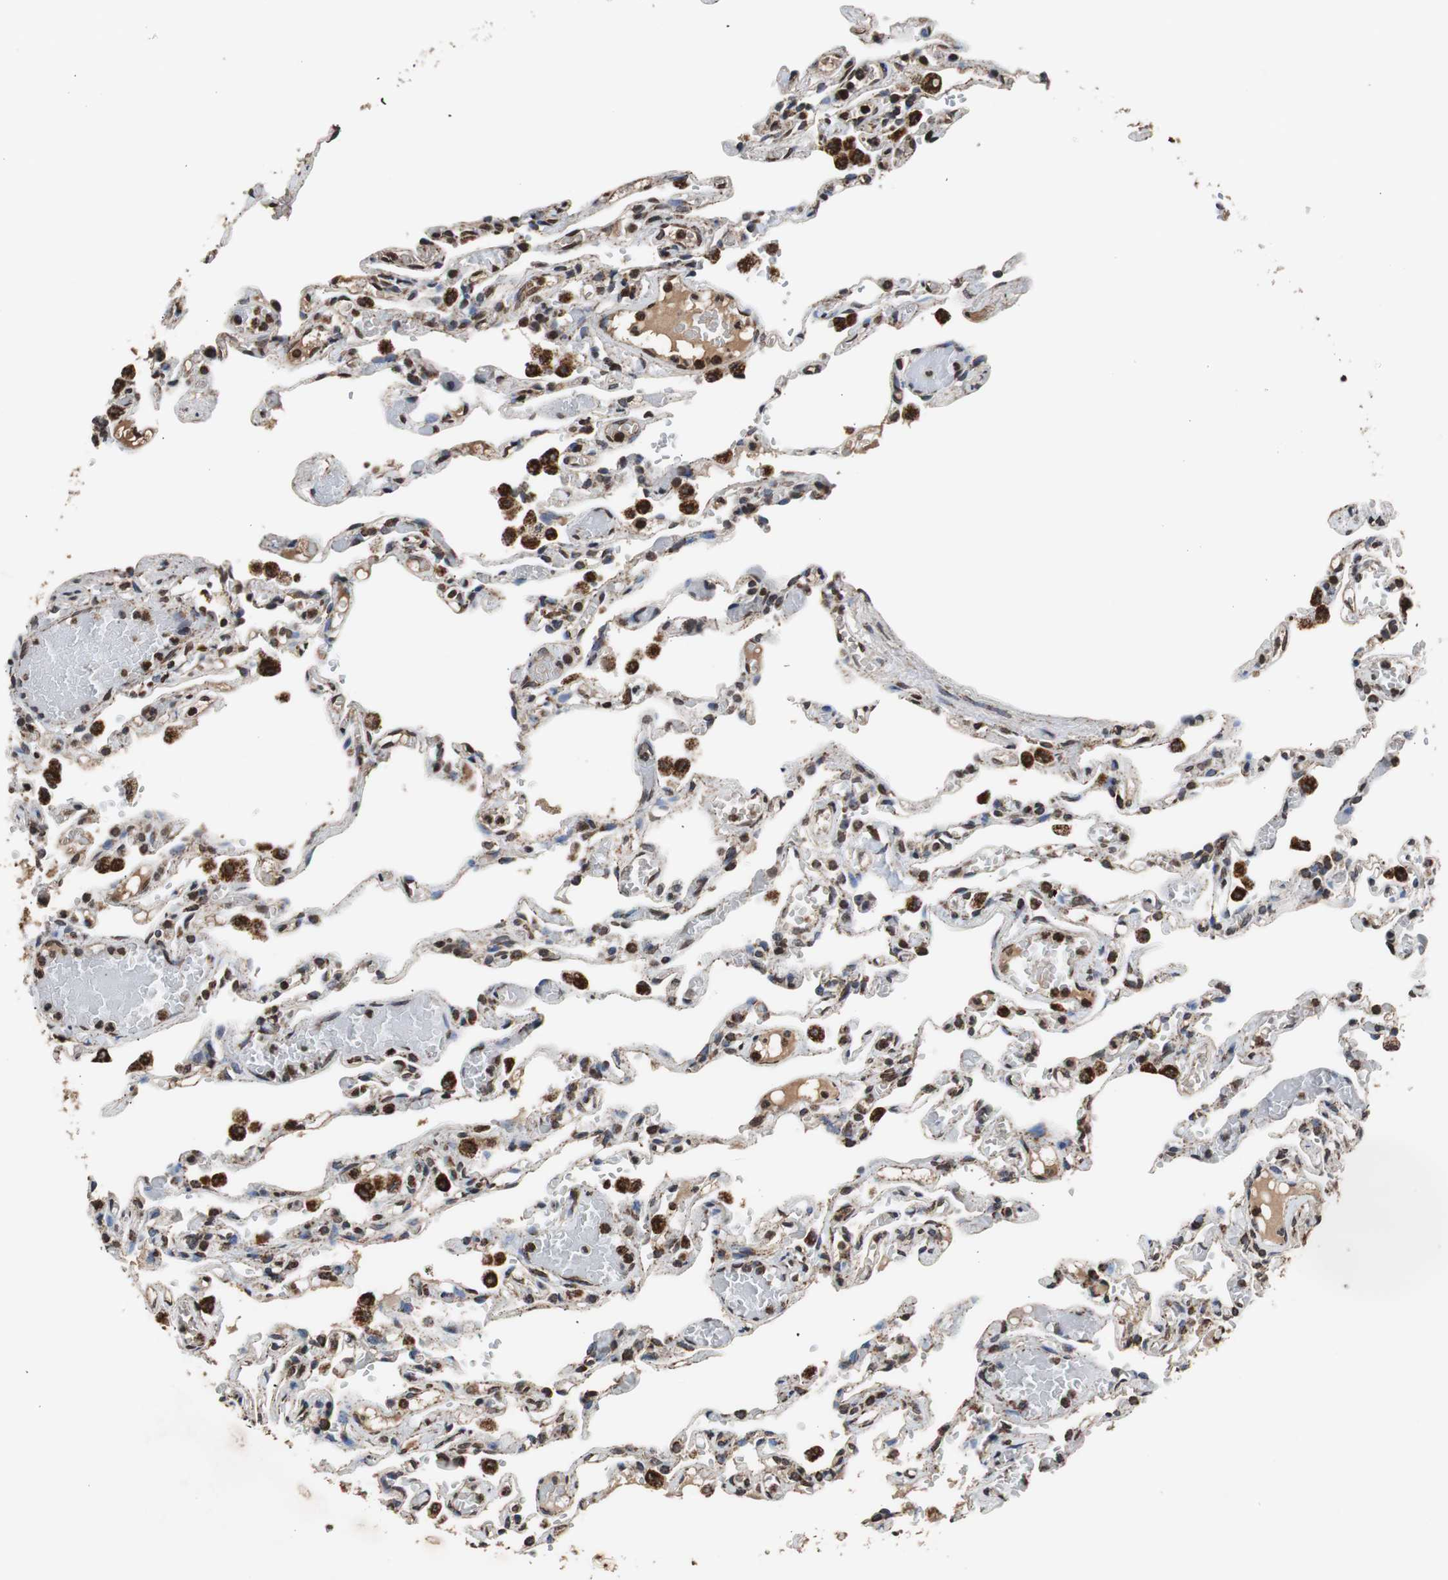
{"staining": {"intensity": "strong", "quantity": ">75%", "location": "cytoplasmic/membranous"}, "tissue": "lung", "cell_type": "Alveolar cells", "image_type": "normal", "snomed": [{"axis": "morphology", "description": "Normal tissue, NOS"}, {"axis": "topography", "description": "Lung"}], "caption": "Immunohistochemical staining of unremarkable lung displays high levels of strong cytoplasmic/membranous positivity in approximately >75% of alveolar cells. (DAB (3,3'-diaminobenzidine) IHC with brightfield microscopy, high magnification).", "gene": "HSPA9", "patient": {"sex": "male", "age": 21}}